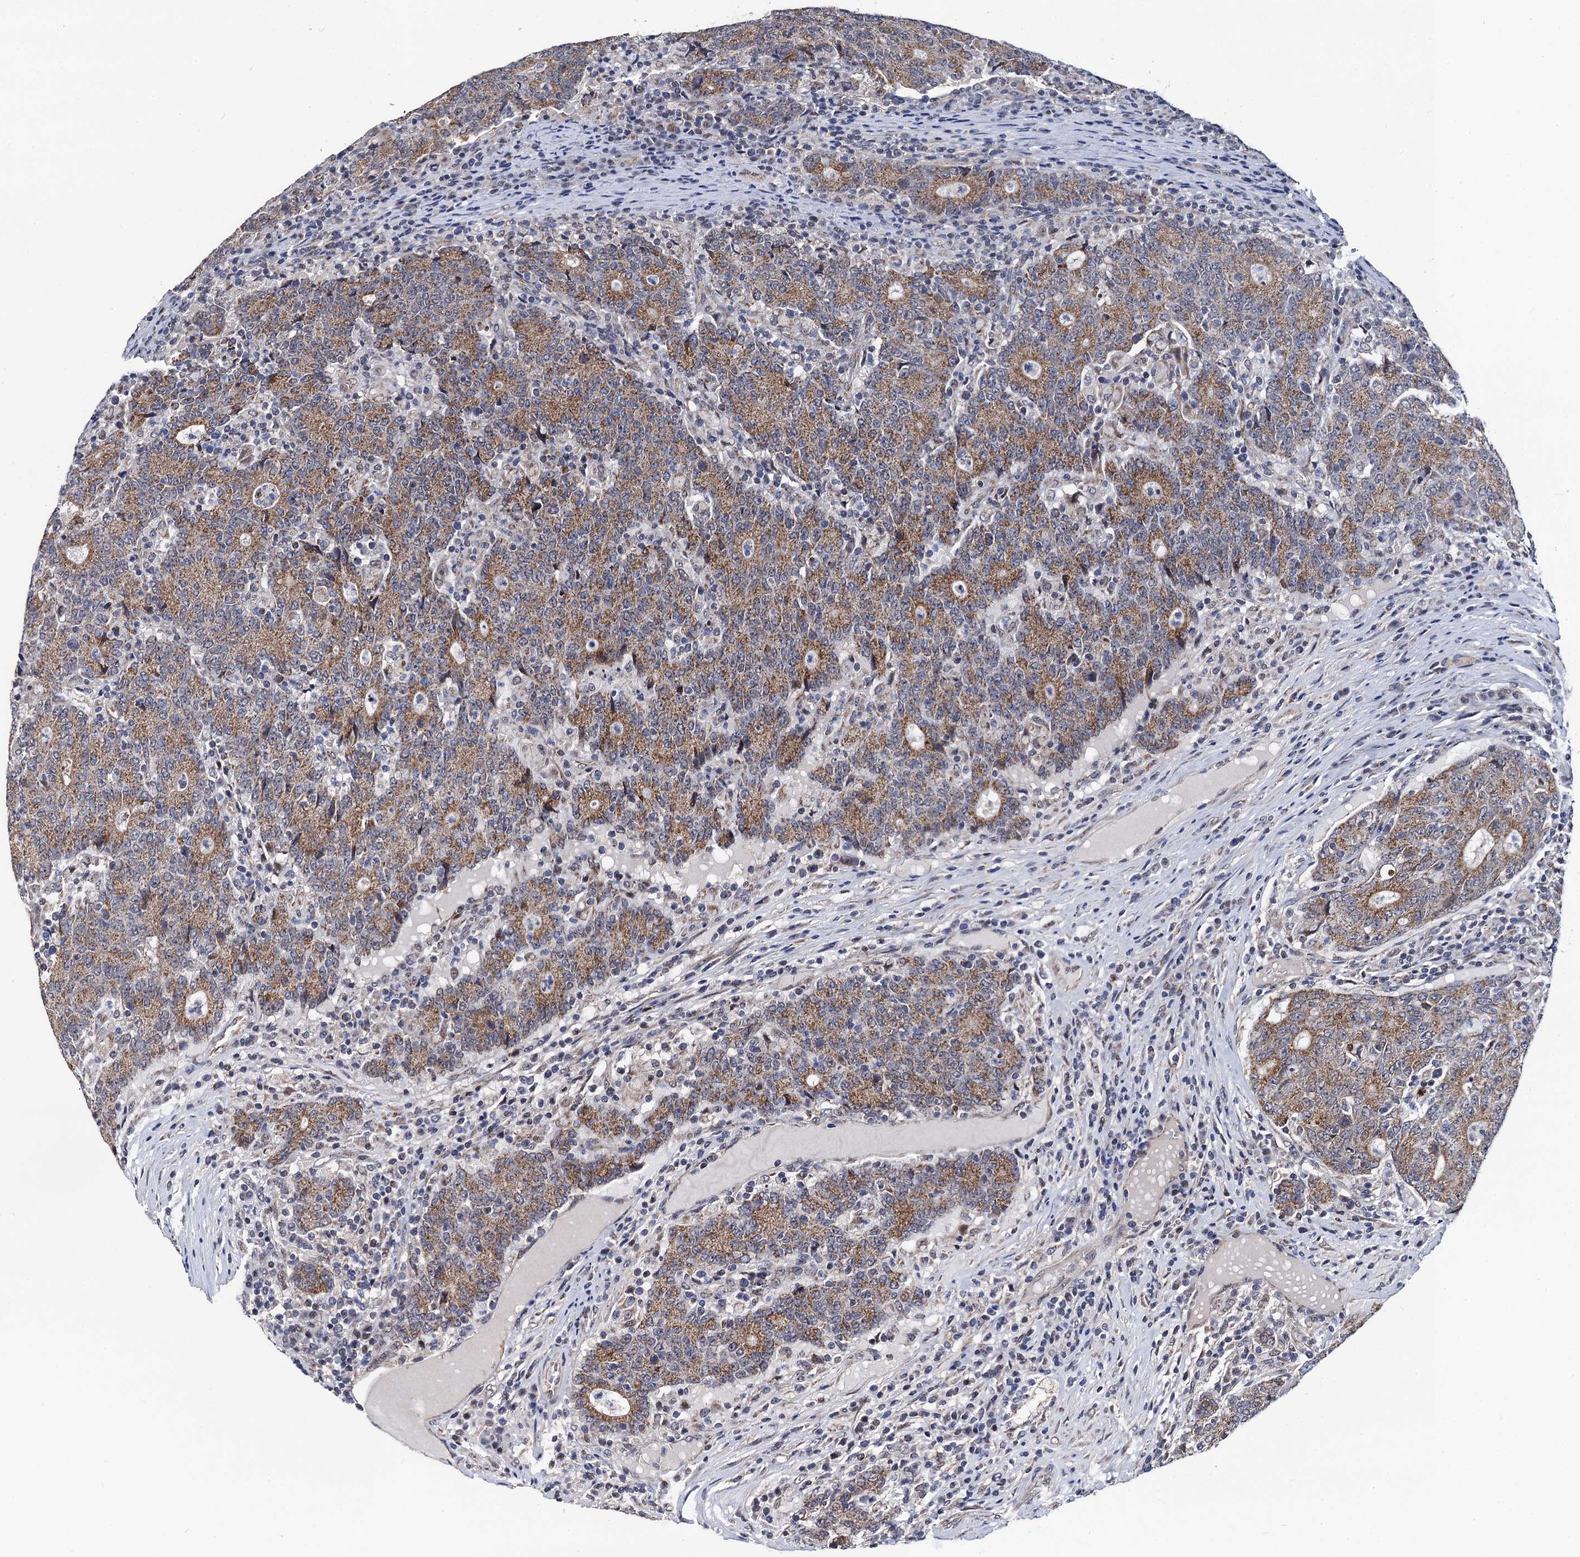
{"staining": {"intensity": "moderate", "quantity": ">75%", "location": "cytoplasmic/membranous"}, "tissue": "colorectal cancer", "cell_type": "Tumor cells", "image_type": "cancer", "snomed": [{"axis": "morphology", "description": "Adenocarcinoma, NOS"}, {"axis": "topography", "description": "Colon"}], "caption": "An immunohistochemistry image of neoplastic tissue is shown. Protein staining in brown highlights moderate cytoplasmic/membranous positivity in colorectal adenocarcinoma within tumor cells.", "gene": "PTCD3", "patient": {"sex": "female", "age": 75}}